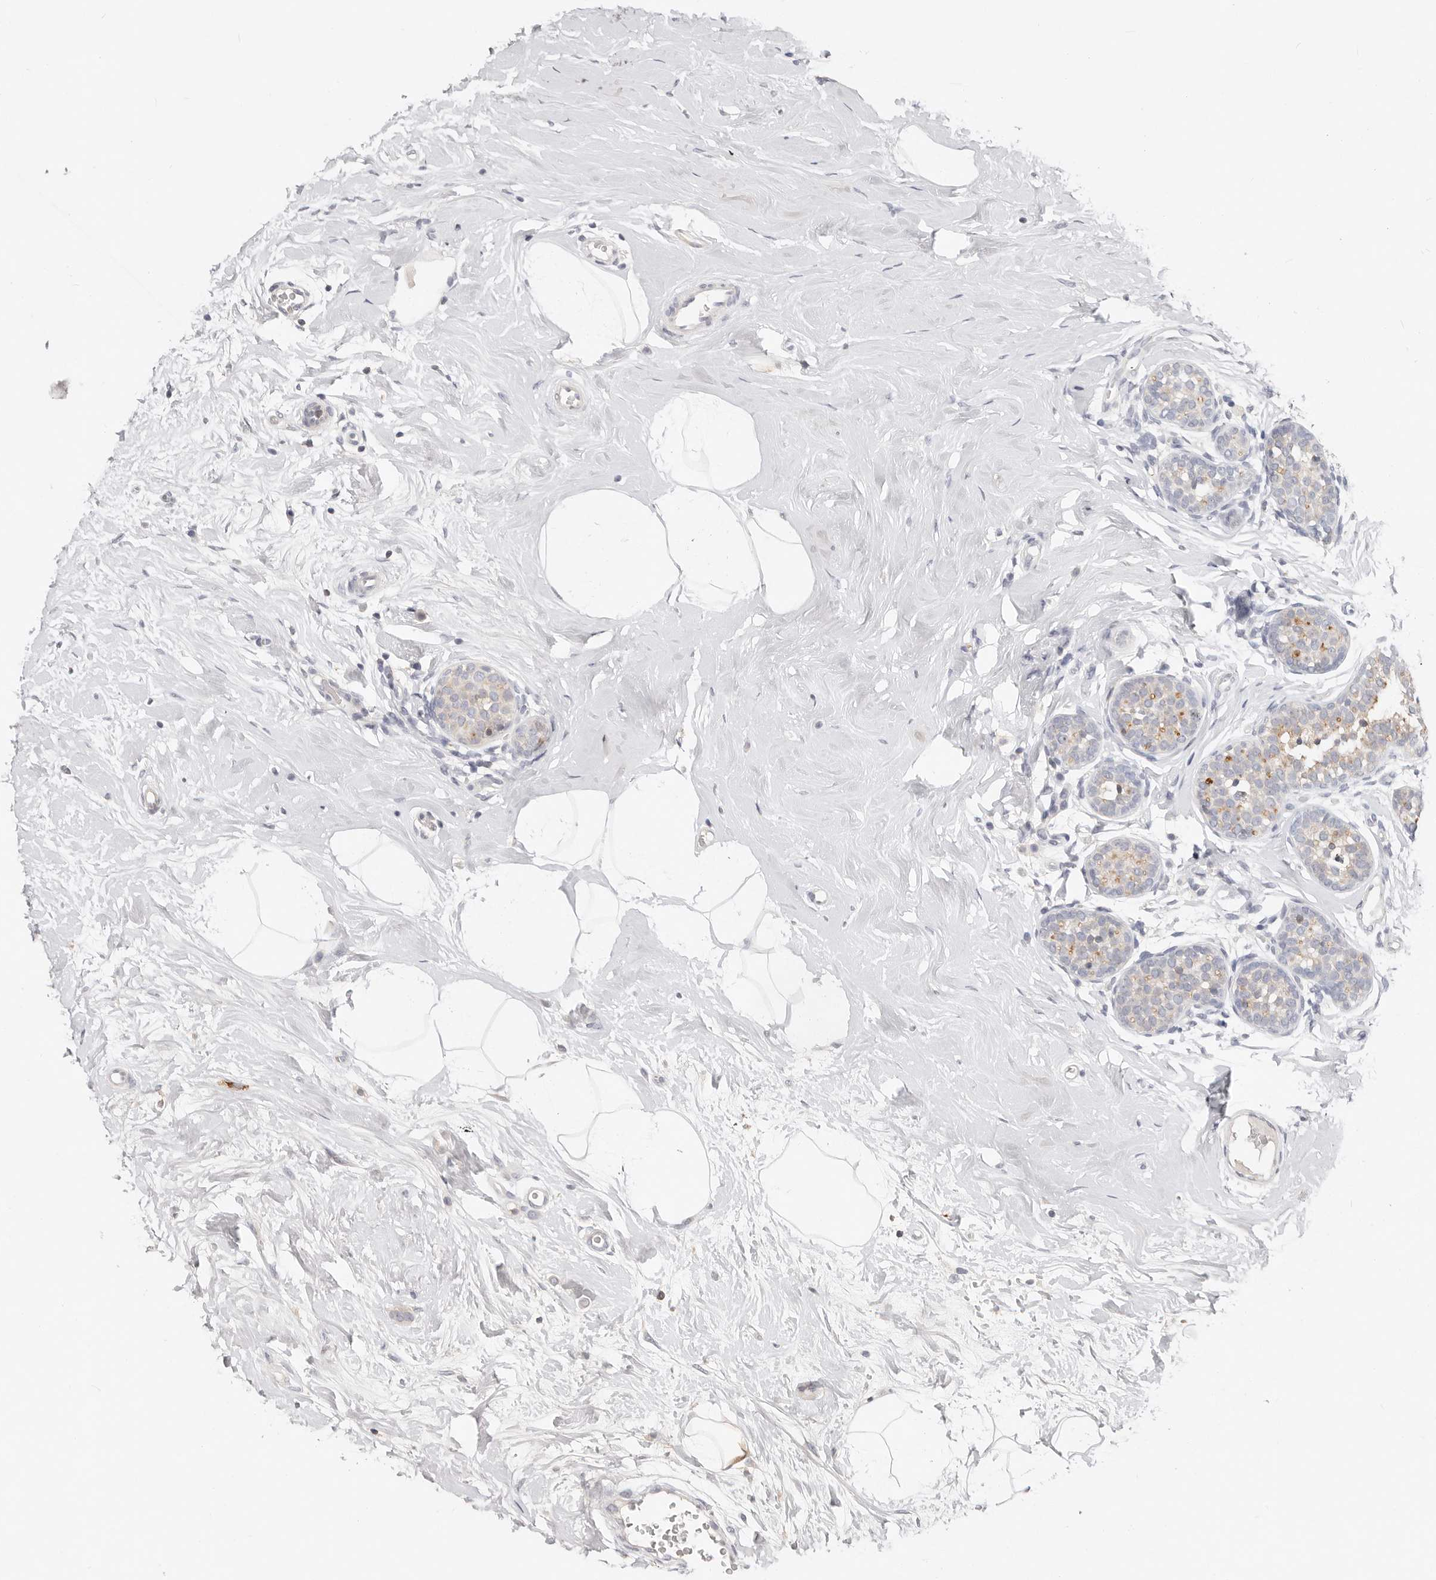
{"staining": {"intensity": "moderate", "quantity": "<25%", "location": "cytoplasmic/membranous"}, "tissue": "breast cancer", "cell_type": "Tumor cells", "image_type": "cancer", "snomed": [{"axis": "morphology", "description": "Lobular carcinoma, in situ"}, {"axis": "morphology", "description": "Lobular carcinoma"}, {"axis": "topography", "description": "Breast"}], "caption": "An IHC histopathology image of tumor tissue is shown. Protein staining in brown shows moderate cytoplasmic/membranous positivity in lobular carcinoma in situ (breast) within tumor cells. Nuclei are stained in blue.", "gene": "TMEM63B", "patient": {"sex": "female", "age": 41}}